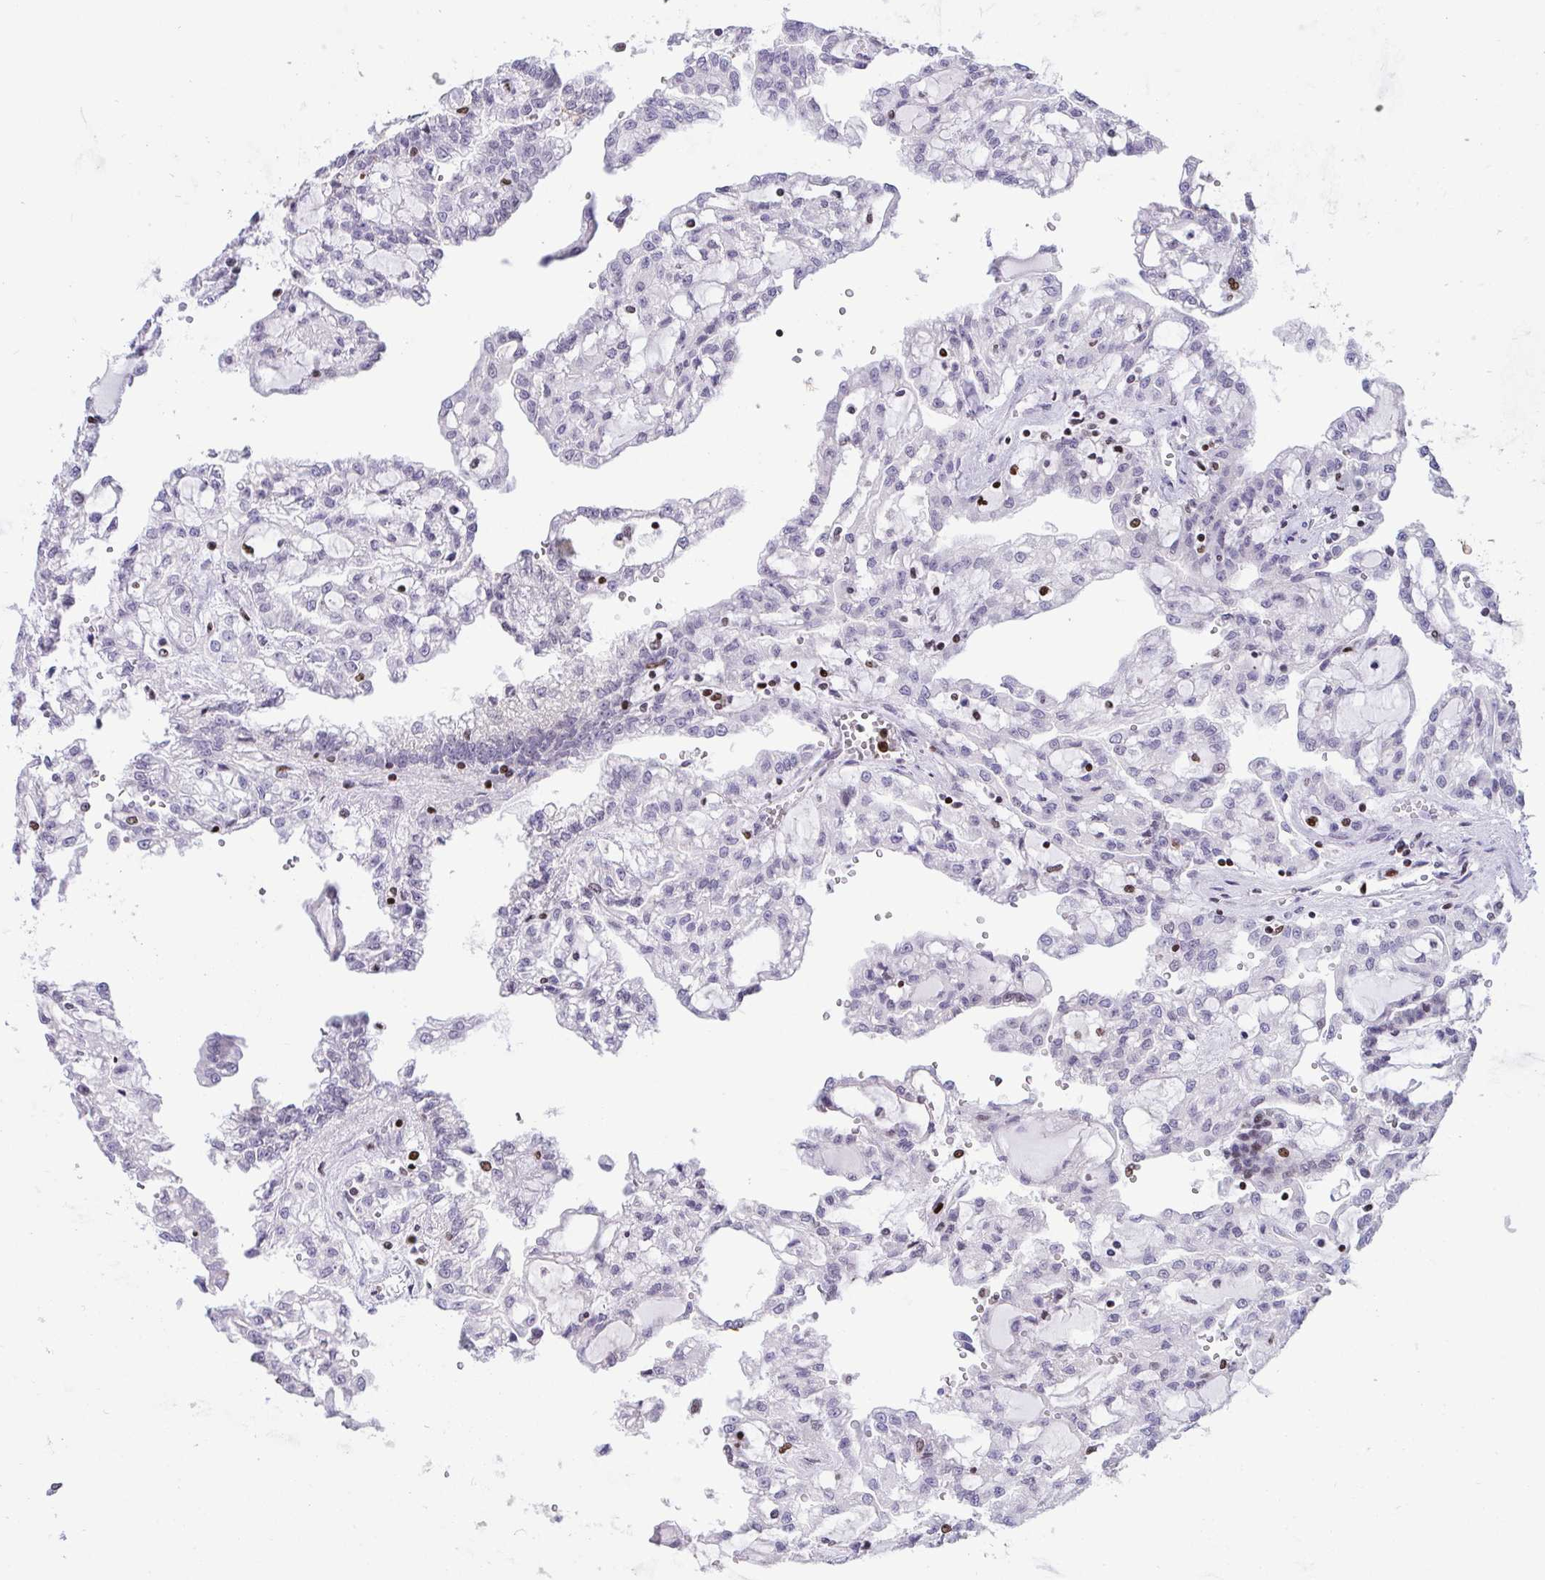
{"staining": {"intensity": "negative", "quantity": "none", "location": "none"}, "tissue": "renal cancer", "cell_type": "Tumor cells", "image_type": "cancer", "snomed": [{"axis": "morphology", "description": "Adenocarcinoma, NOS"}, {"axis": "topography", "description": "Kidney"}], "caption": "DAB (3,3'-diaminobenzidine) immunohistochemical staining of renal adenocarcinoma displays no significant expression in tumor cells.", "gene": "HMGB2", "patient": {"sex": "male", "age": 63}}